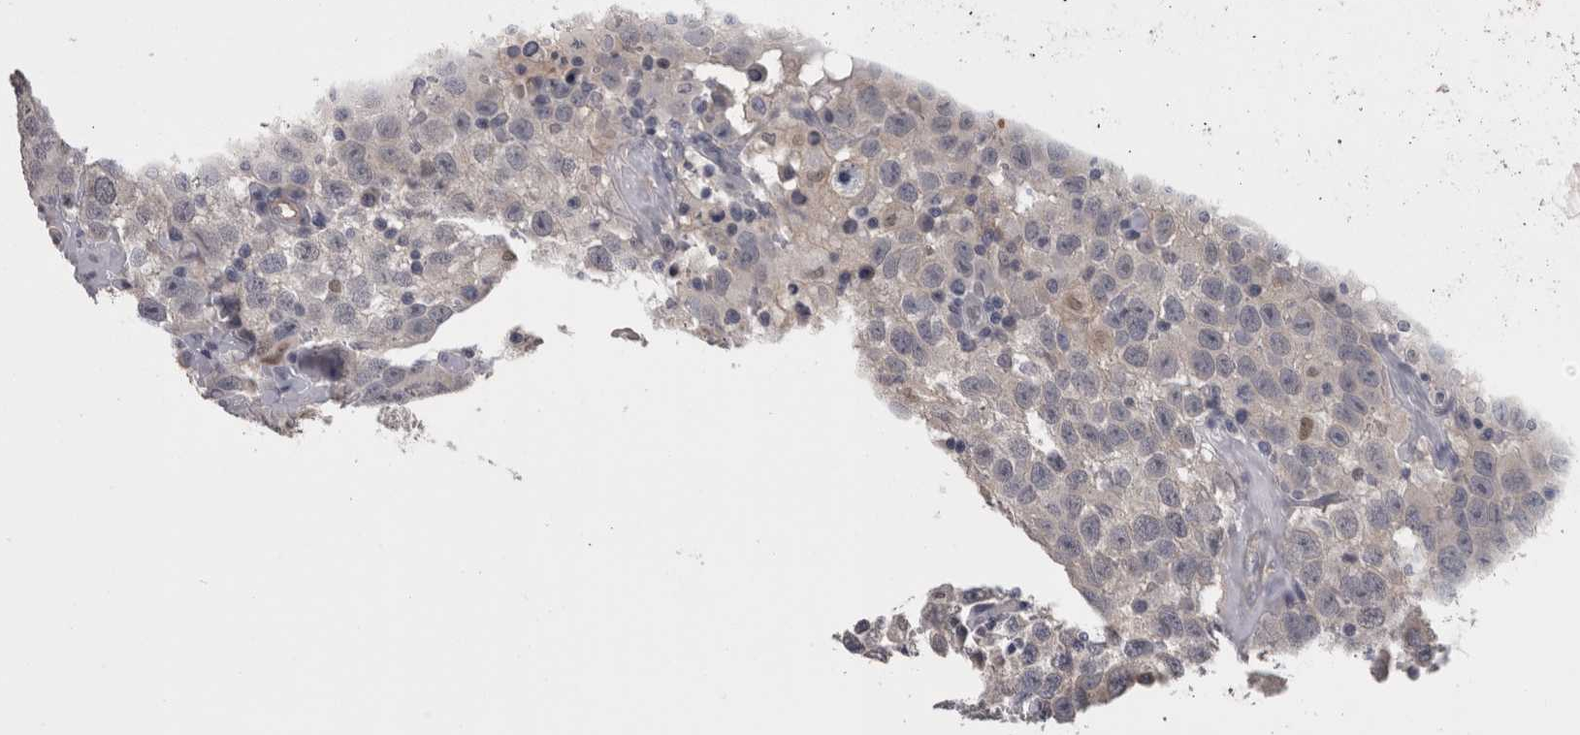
{"staining": {"intensity": "negative", "quantity": "none", "location": "none"}, "tissue": "testis cancer", "cell_type": "Tumor cells", "image_type": "cancer", "snomed": [{"axis": "morphology", "description": "Seminoma, NOS"}, {"axis": "topography", "description": "Testis"}], "caption": "There is no significant staining in tumor cells of testis cancer.", "gene": "RMDN1", "patient": {"sex": "male", "age": 41}}